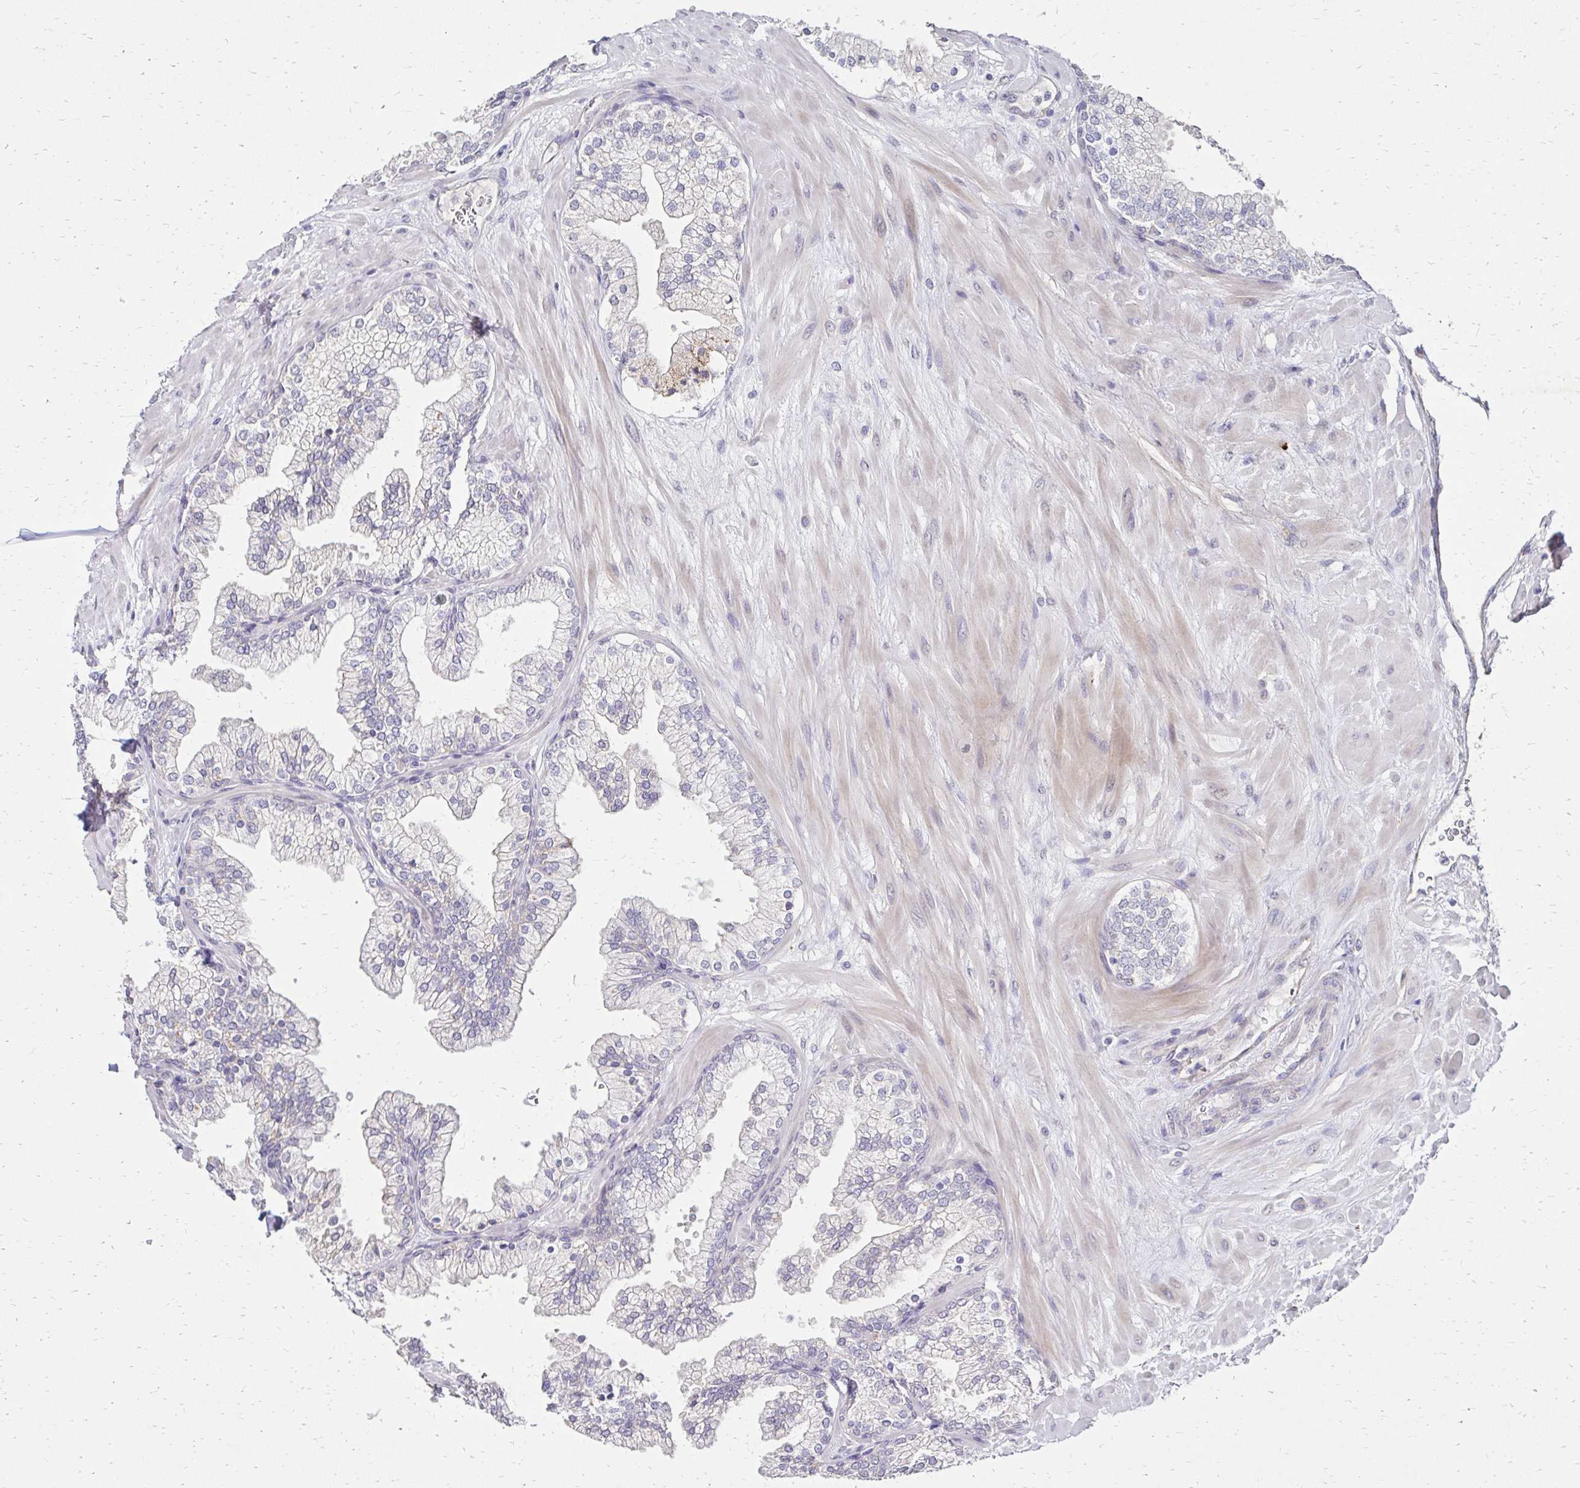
{"staining": {"intensity": "negative", "quantity": "none", "location": "none"}, "tissue": "prostate", "cell_type": "Glandular cells", "image_type": "normal", "snomed": [{"axis": "morphology", "description": "Normal tissue, NOS"}, {"axis": "topography", "description": "Prostate"}, {"axis": "topography", "description": "Peripheral nerve tissue"}], "caption": "Immunohistochemistry (IHC) photomicrograph of unremarkable prostate: prostate stained with DAB (3,3'-diaminobenzidine) reveals no significant protein positivity in glandular cells.", "gene": "PRIMA1", "patient": {"sex": "male", "age": 61}}